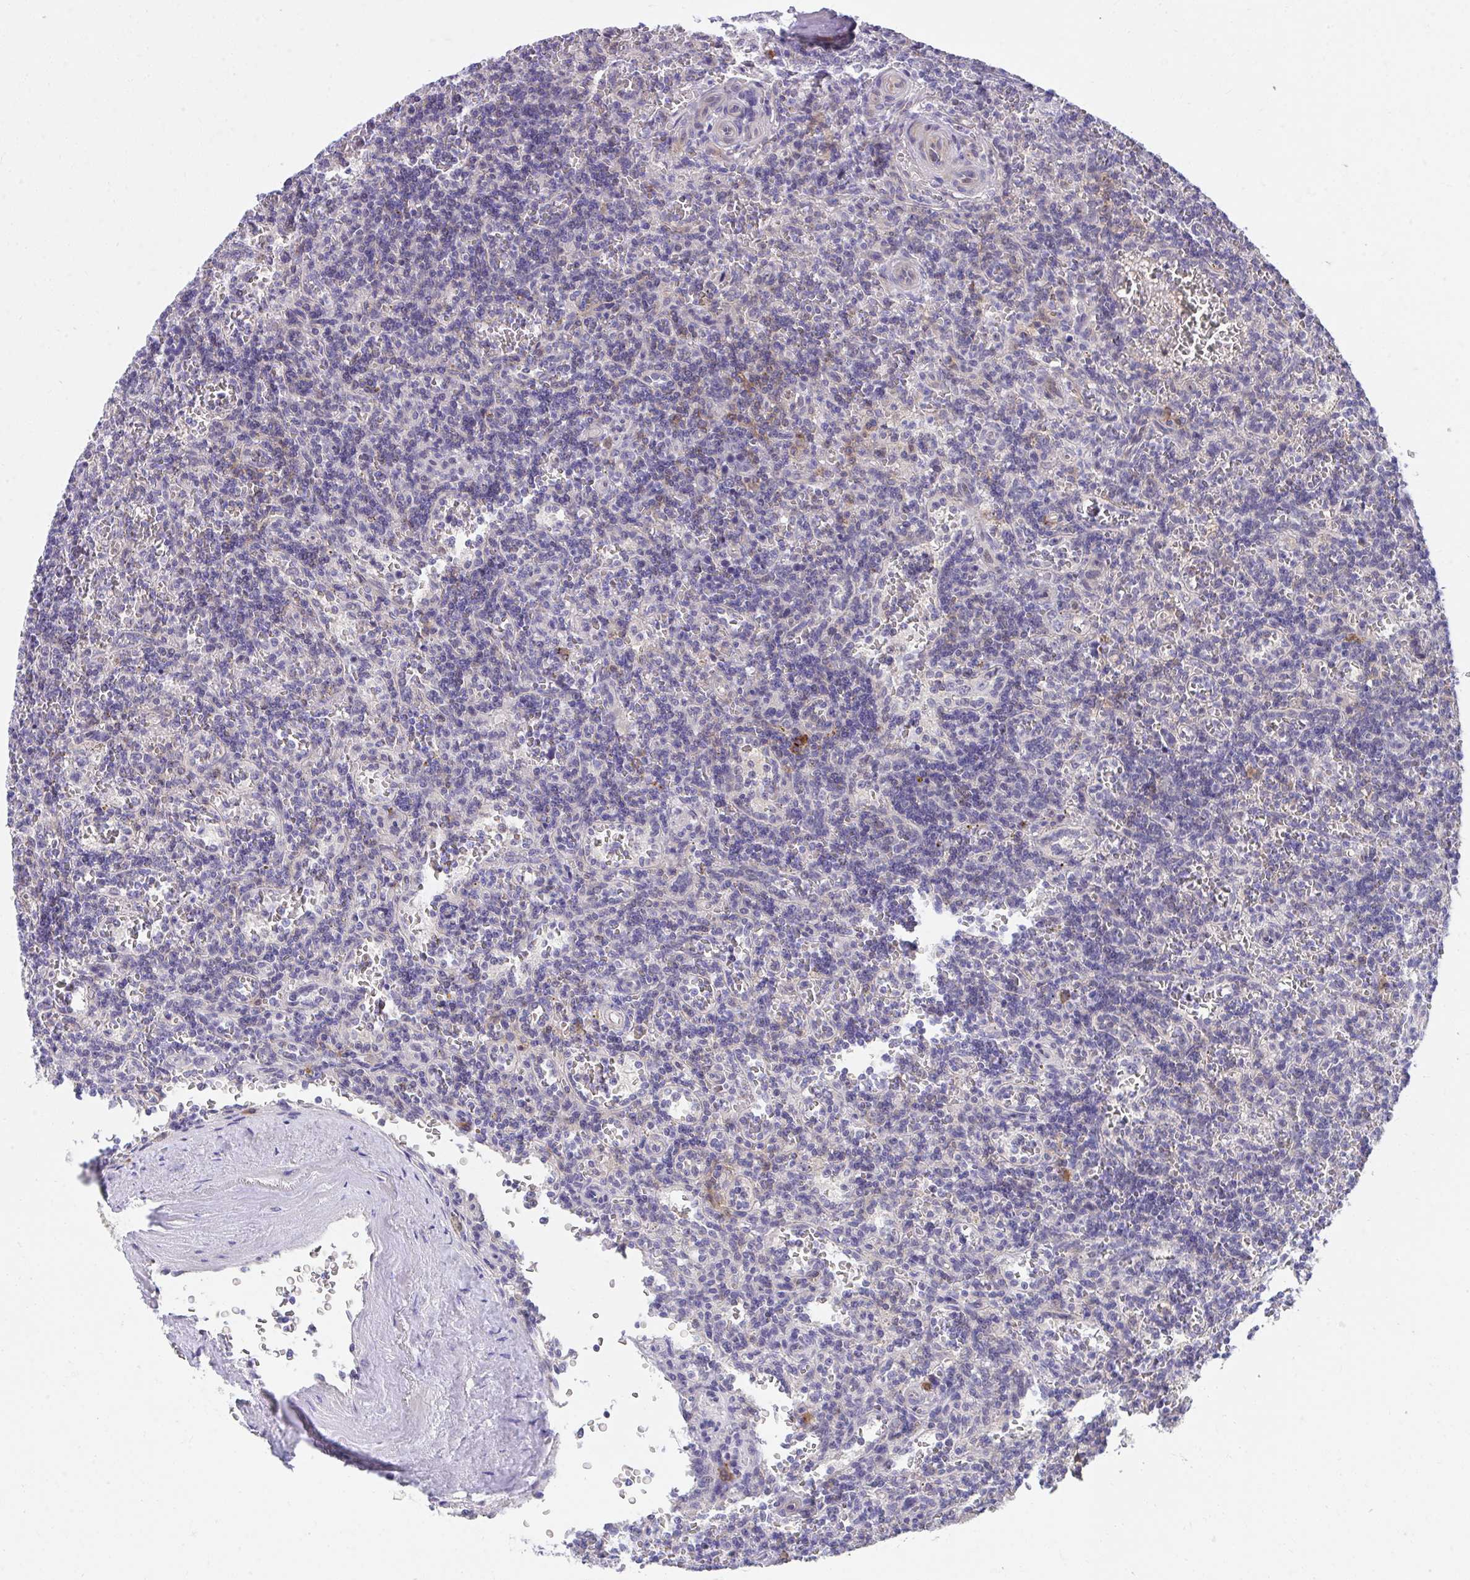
{"staining": {"intensity": "negative", "quantity": "none", "location": "none"}, "tissue": "lymphoma", "cell_type": "Tumor cells", "image_type": "cancer", "snomed": [{"axis": "morphology", "description": "Malignant lymphoma, non-Hodgkin's type, Low grade"}, {"axis": "topography", "description": "Spleen"}], "caption": "Tumor cells show no significant positivity in low-grade malignant lymphoma, non-Hodgkin's type.", "gene": "SLAMF7", "patient": {"sex": "male", "age": 73}}